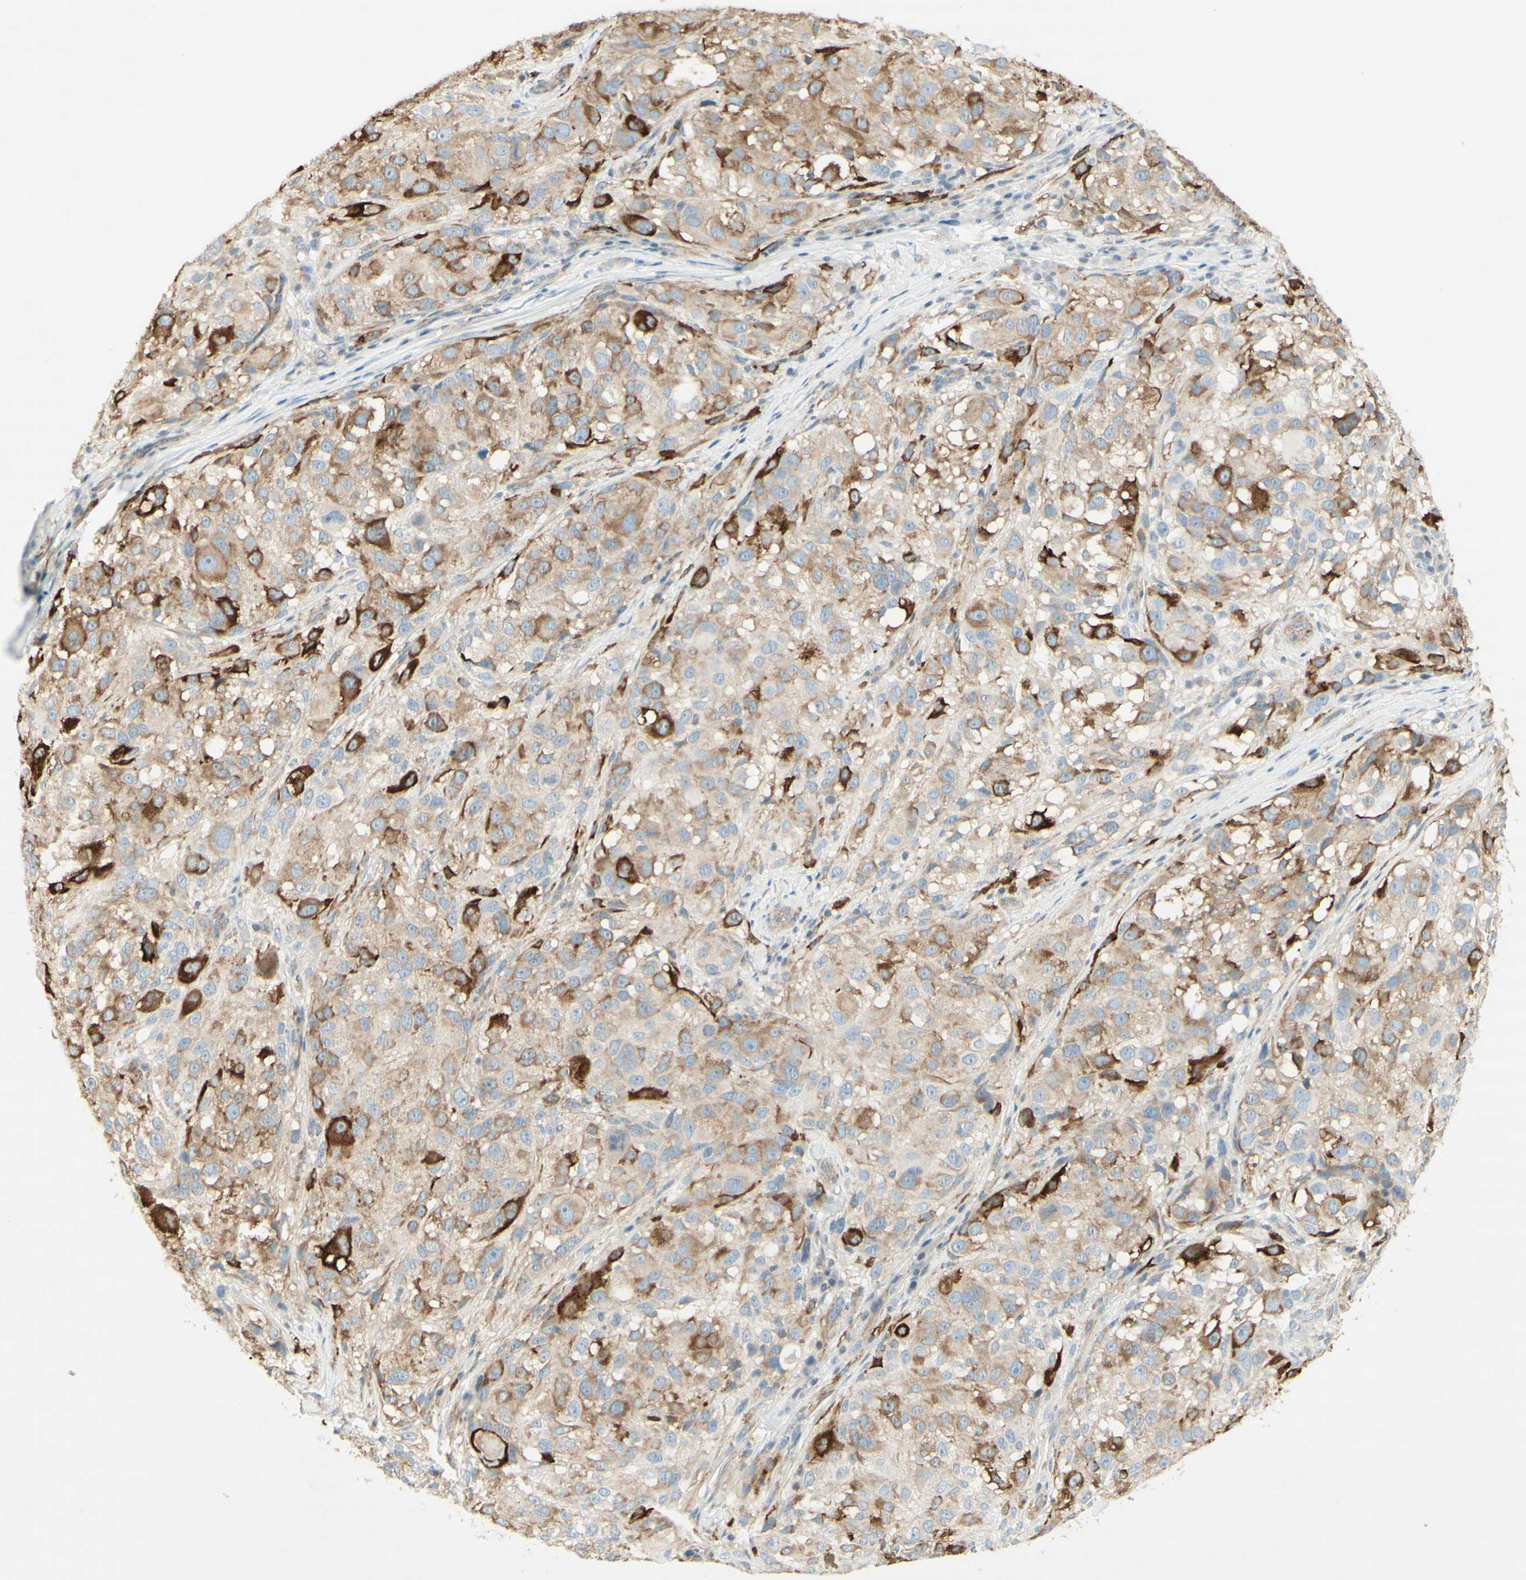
{"staining": {"intensity": "moderate", "quantity": "25%-75%", "location": "cytoplasmic/membranous"}, "tissue": "melanoma", "cell_type": "Tumor cells", "image_type": "cancer", "snomed": [{"axis": "morphology", "description": "Necrosis, NOS"}, {"axis": "morphology", "description": "Malignant melanoma, NOS"}, {"axis": "topography", "description": "Skin"}], "caption": "Immunohistochemistry (IHC) staining of malignant melanoma, which reveals medium levels of moderate cytoplasmic/membranous expression in approximately 25%-75% of tumor cells indicating moderate cytoplasmic/membranous protein positivity. The staining was performed using DAB (brown) for protein detection and nuclei were counterstained in hematoxylin (blue).", "gene": "MAP1B", "patient": {"sex": "female", "age": 87}}